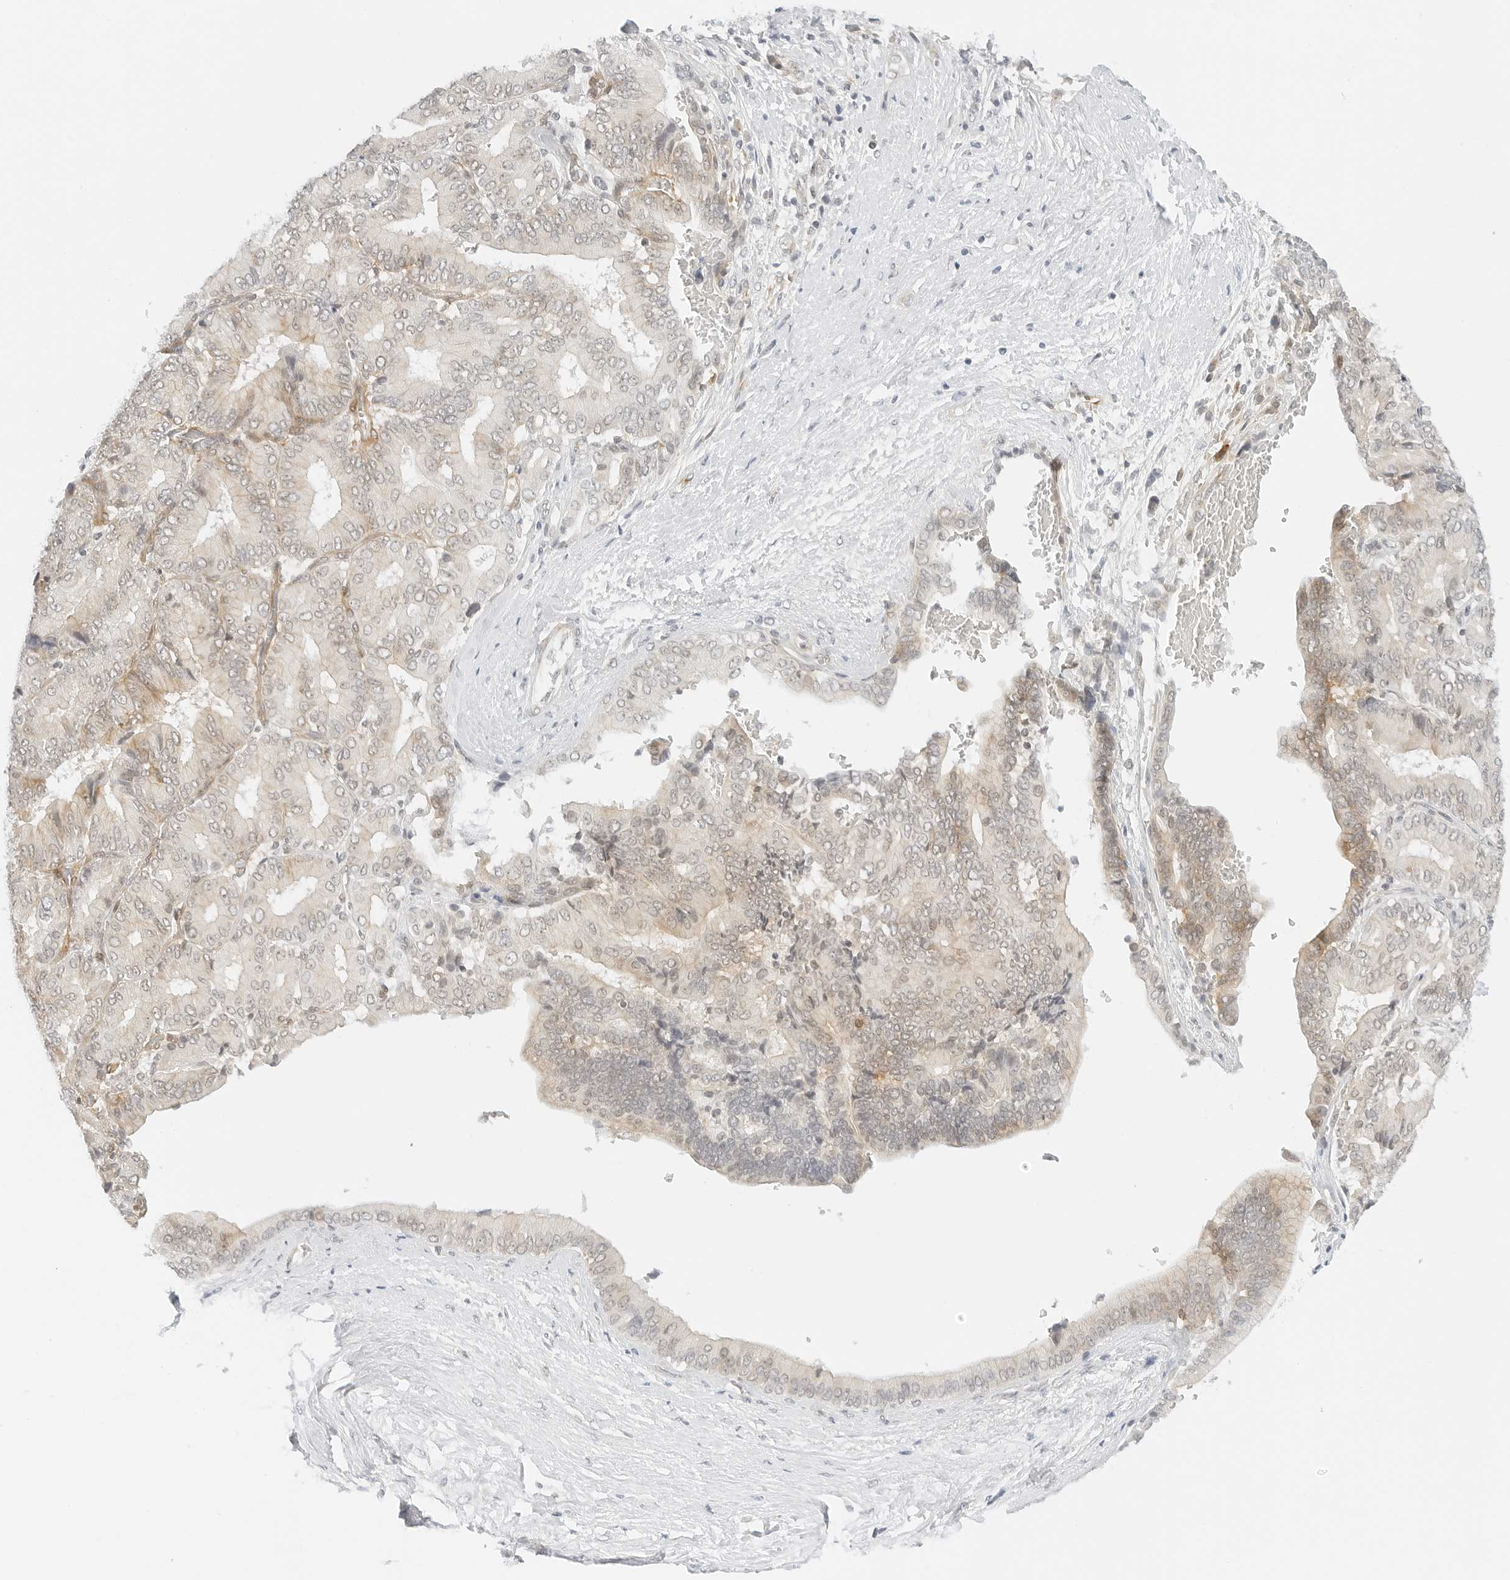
{"staining": {"intensity": "moderate", "quantity": "25%-75%", "location": "cytoplasmic/membranous,nuclear"}, "tissue": "liver cancer", "cell_type": "Tumor cells", "image_type": "cancer", "snomed": [{"axis": "morphology", "description": "Cholangiocarcinoma"}, {"axis": "topography", "description": "Liver"}], "caption": "IHC staining of cholangiocarcinoma (liver), which reveals medium levels of moderate cytoplasmic/membranous and nuclear positivity in about 25%-75% of tumor cells indicating moderate cytoplasmic/membranous and nuclear protein positivity. The staining was performed using DAB (brown) for protein detection and nuclei were counterstained in hematoxylin (blue).", "gene": "NEO1", "patient": {"sex": "female", "age": 75}}